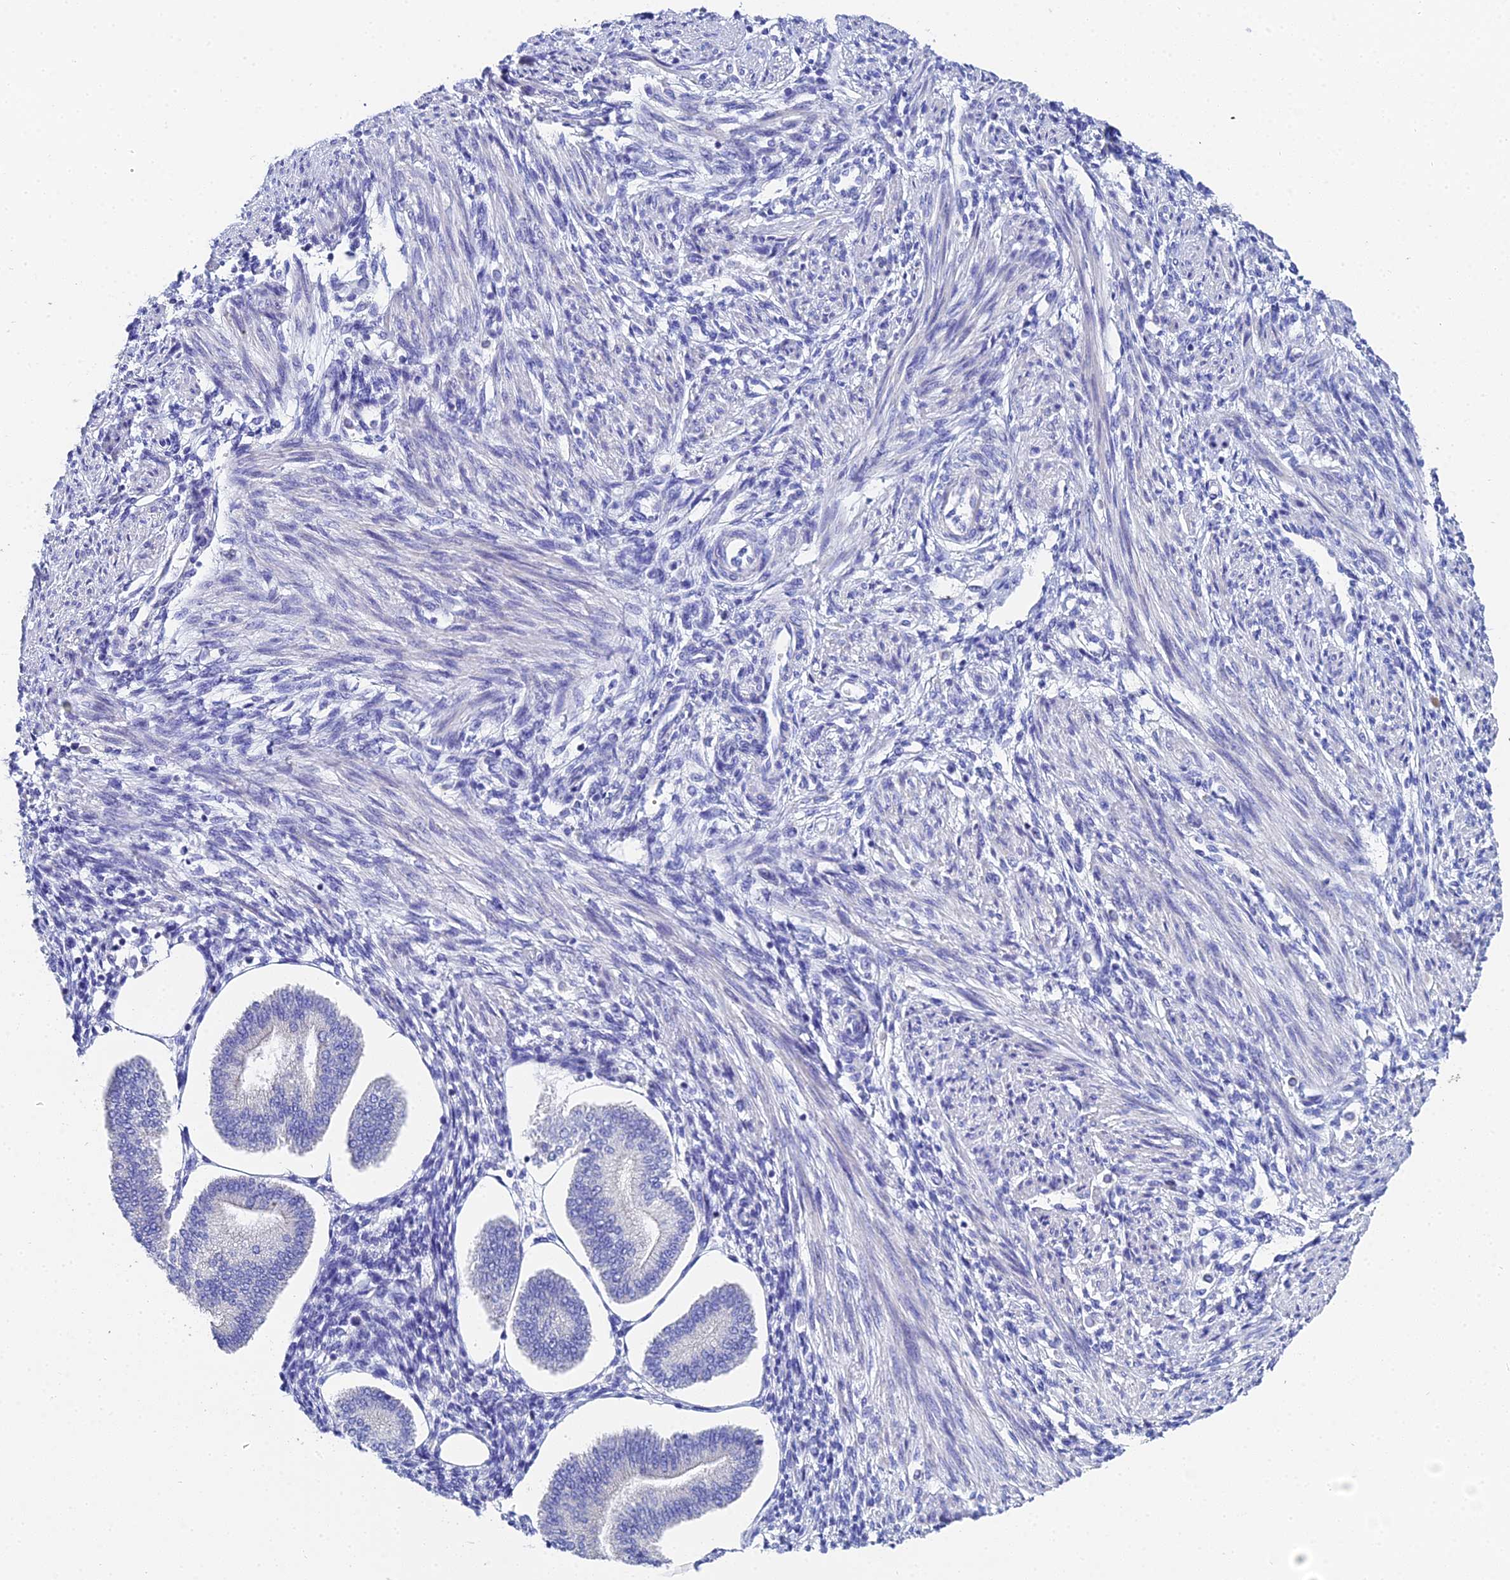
{"staining": {"intensity": "negative", "quantity": "none", "location": "none"}, "tissue": "endometrium", "cell_type": "Cells in endometrial stroma", "image_type": "normal", "snomed": [{"axis": "morphology", "description": "Normal tissue, NOS"}, {"axis": "topography", "description": "Endometrium"}], "caption": "High magnification brightfield microscopy of normal endometrium stained with DAB (brown) and counterstained with hematoxylin (blue): cells in endometrial stroma show no significant positivity. (Immunohistochemistry (ihc), brightfield microscopy, high magnification).", "gene": "OCM2", "patient": {"sex": "female", "age": 34}}